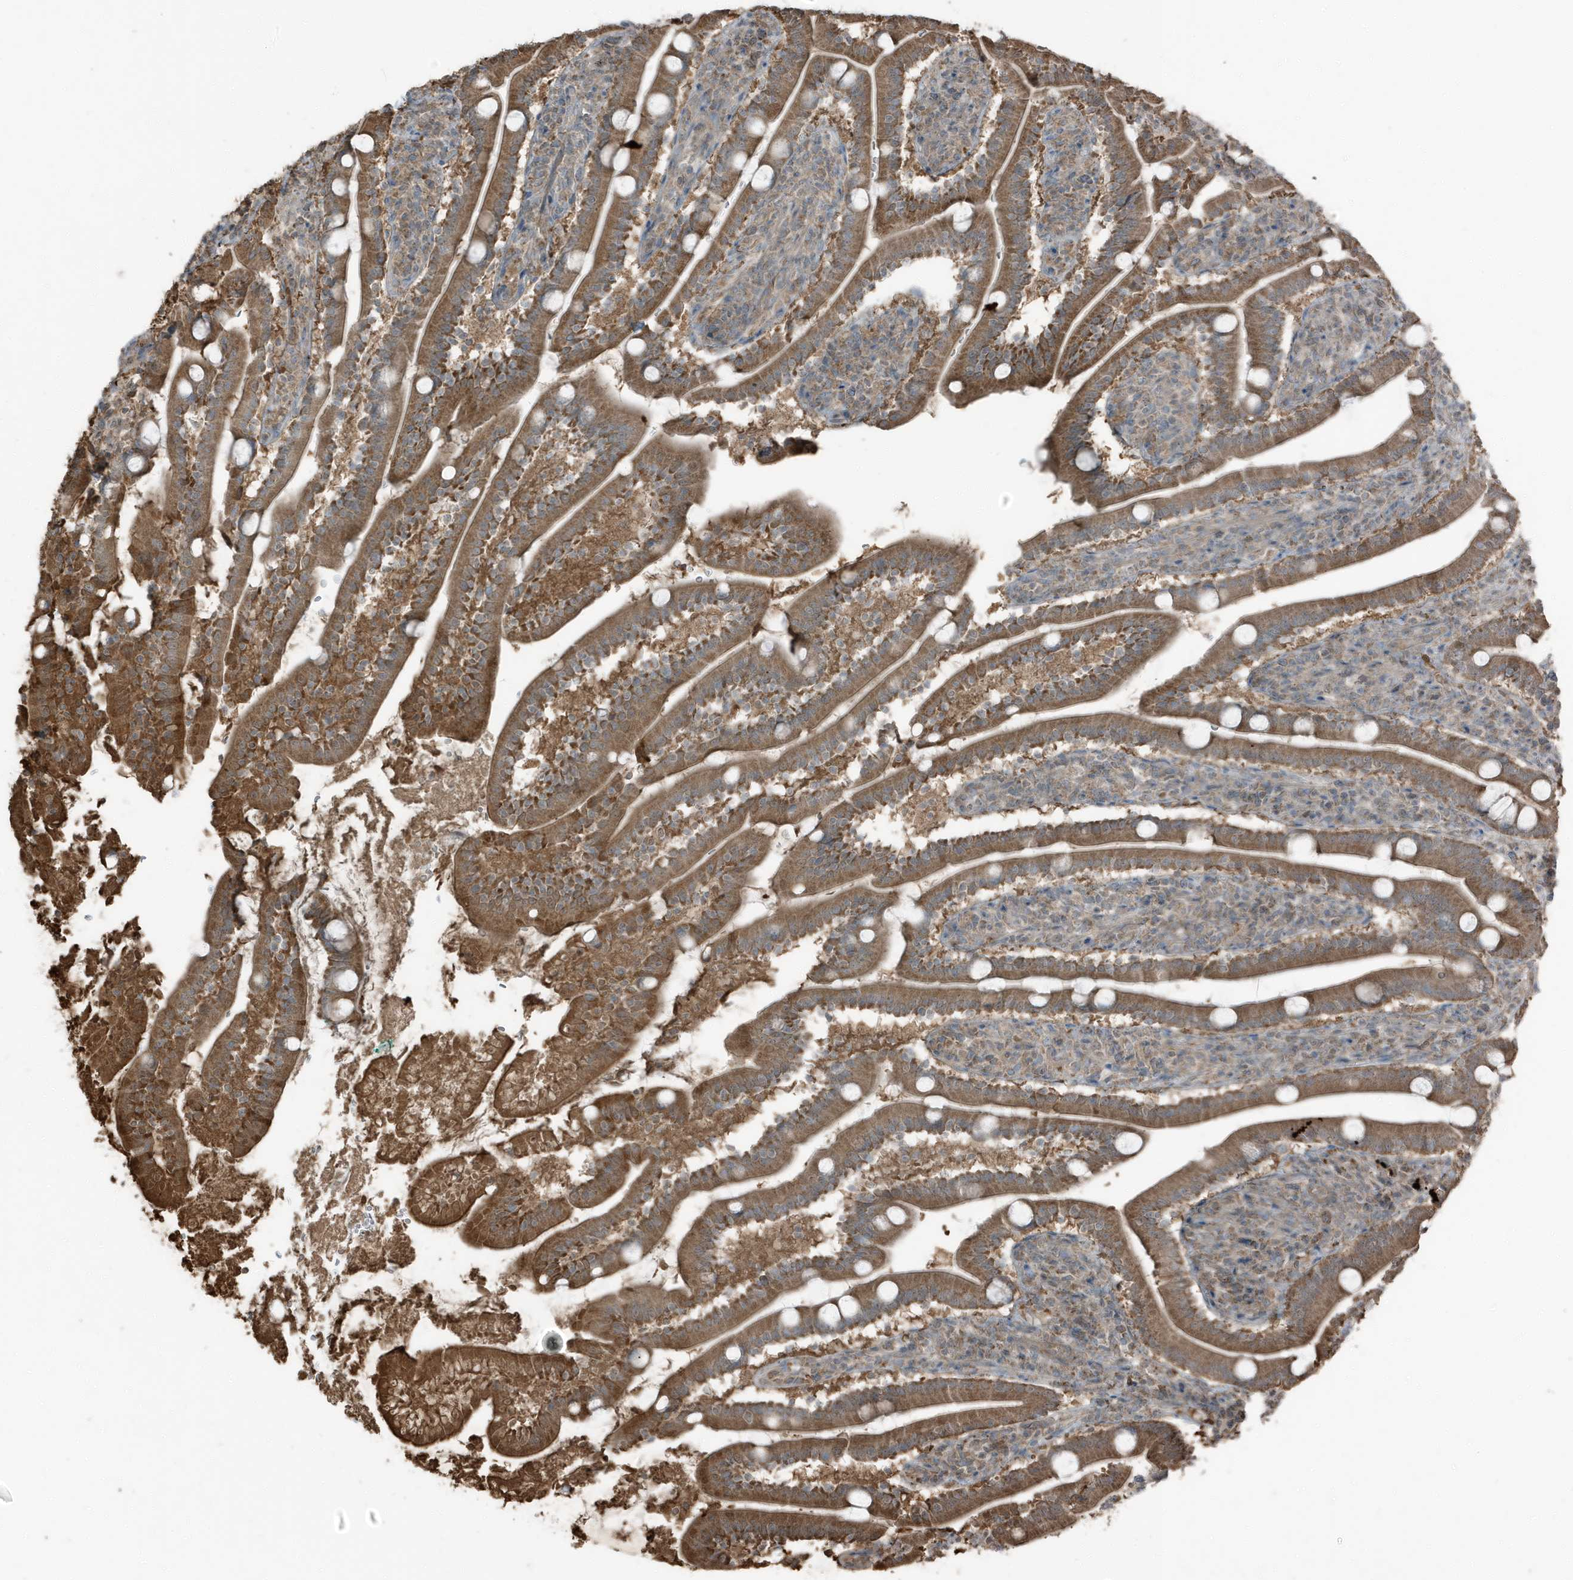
{"staining": {"intensity": "strong", "quantity": ">75%", "location": "cytoplasmic/membranous"}, "tissue": "duodenum", "cell_type": "Glandular cells", "image_type": "normal", "snomed": [{"axis": "morphology", "description": "Normal tissue, NOS"}, {"axis": "topography", "description": "Duodenum"}], "caption": "Duodenum stained with a brown dye demonstrates strong cytoplasmic/membranous positive expression in approximately >75% of glandular cells.", "gene": "AZI2", "patient": {"sex": "male", "age": 35}}